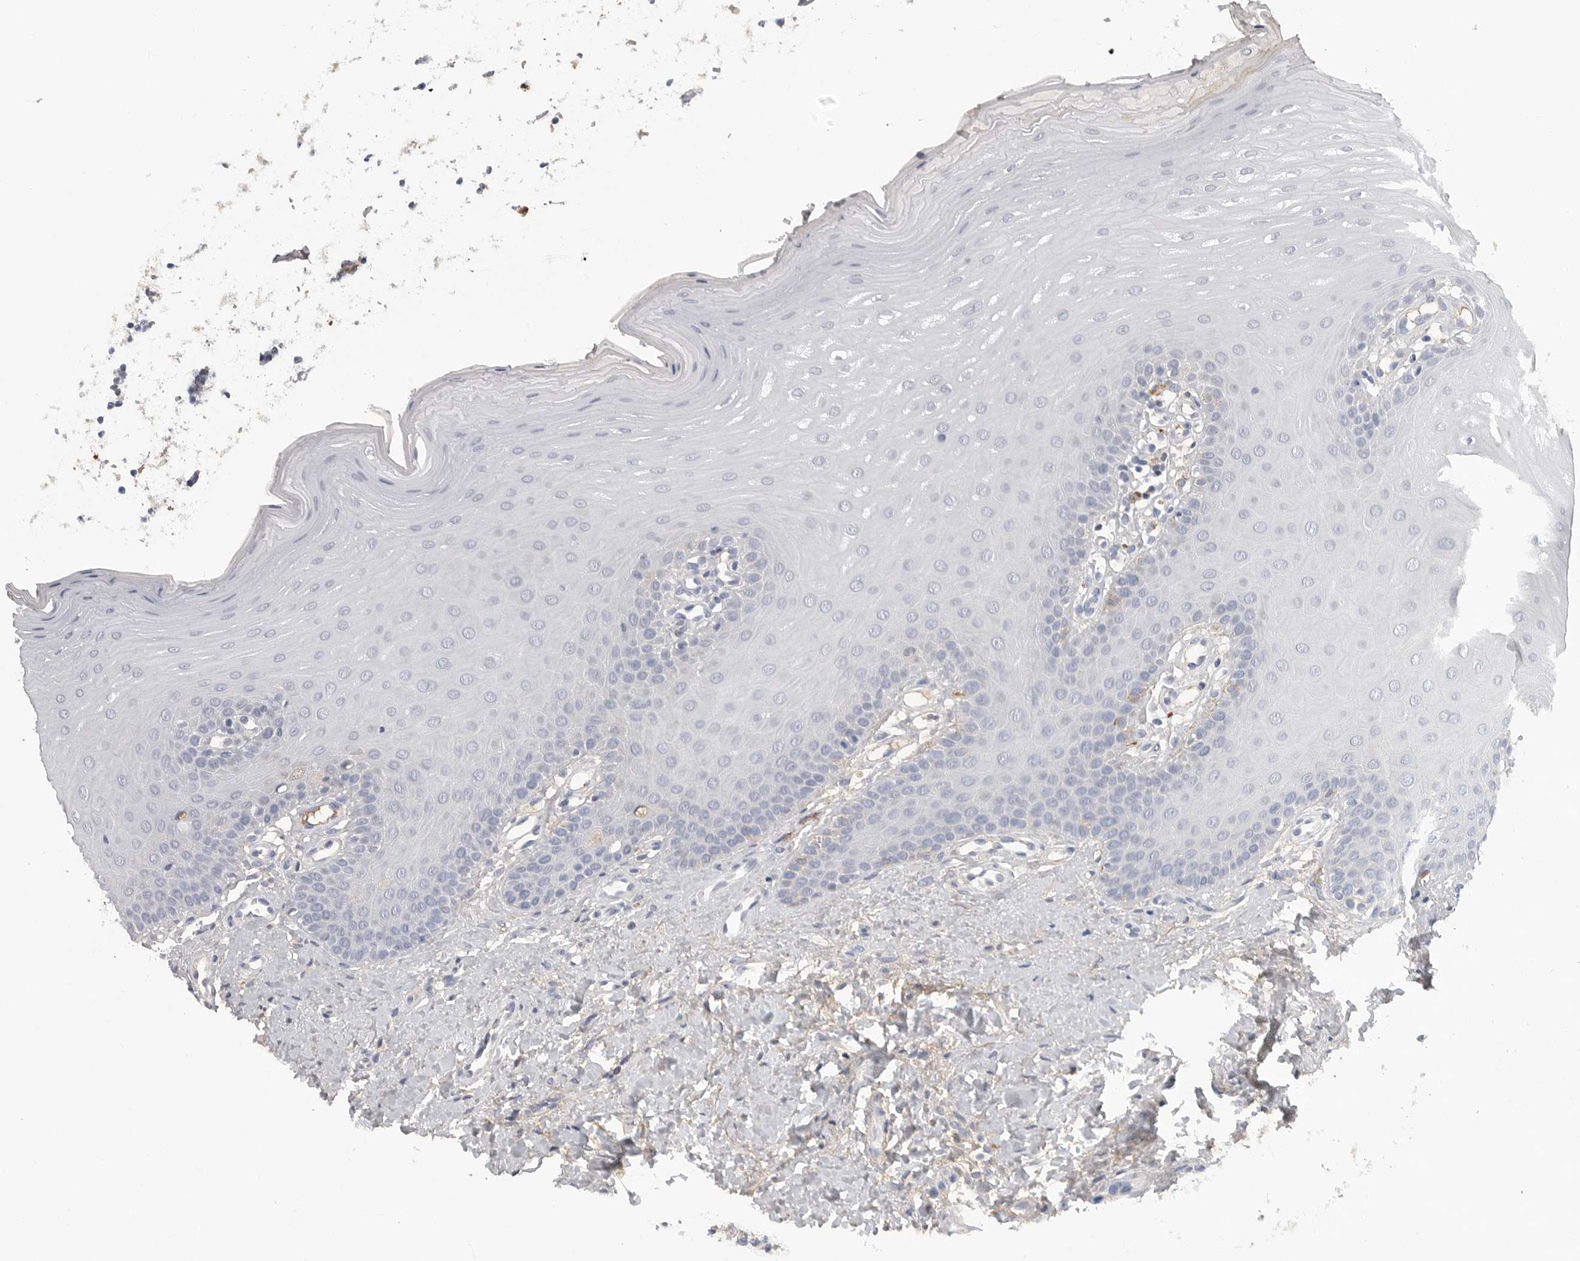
{"staining": {"intensity": "negative", "quantity": "none", "location": "none"}, "tissue": "oral mucosa", "cell_type": "Squamous epithelial cells", "image_type": "normal", "snomed": [{"axis": "morphology", "description": "Normal tissue, NOS"}, {"axis": "topography", "description": "Oral tissue"}], "caption": "Immunohistochemistry (IHC) of unremarkable human oral mucosa demonstrates no staining in squamous epithelial cells. (DAB (3,3'-diaminobenzidine) immunohistochemistry visualized using brightfield microscopy, high magnification).", "gene": "SDC3", "patient": {"sex": "female", "age": 39}}